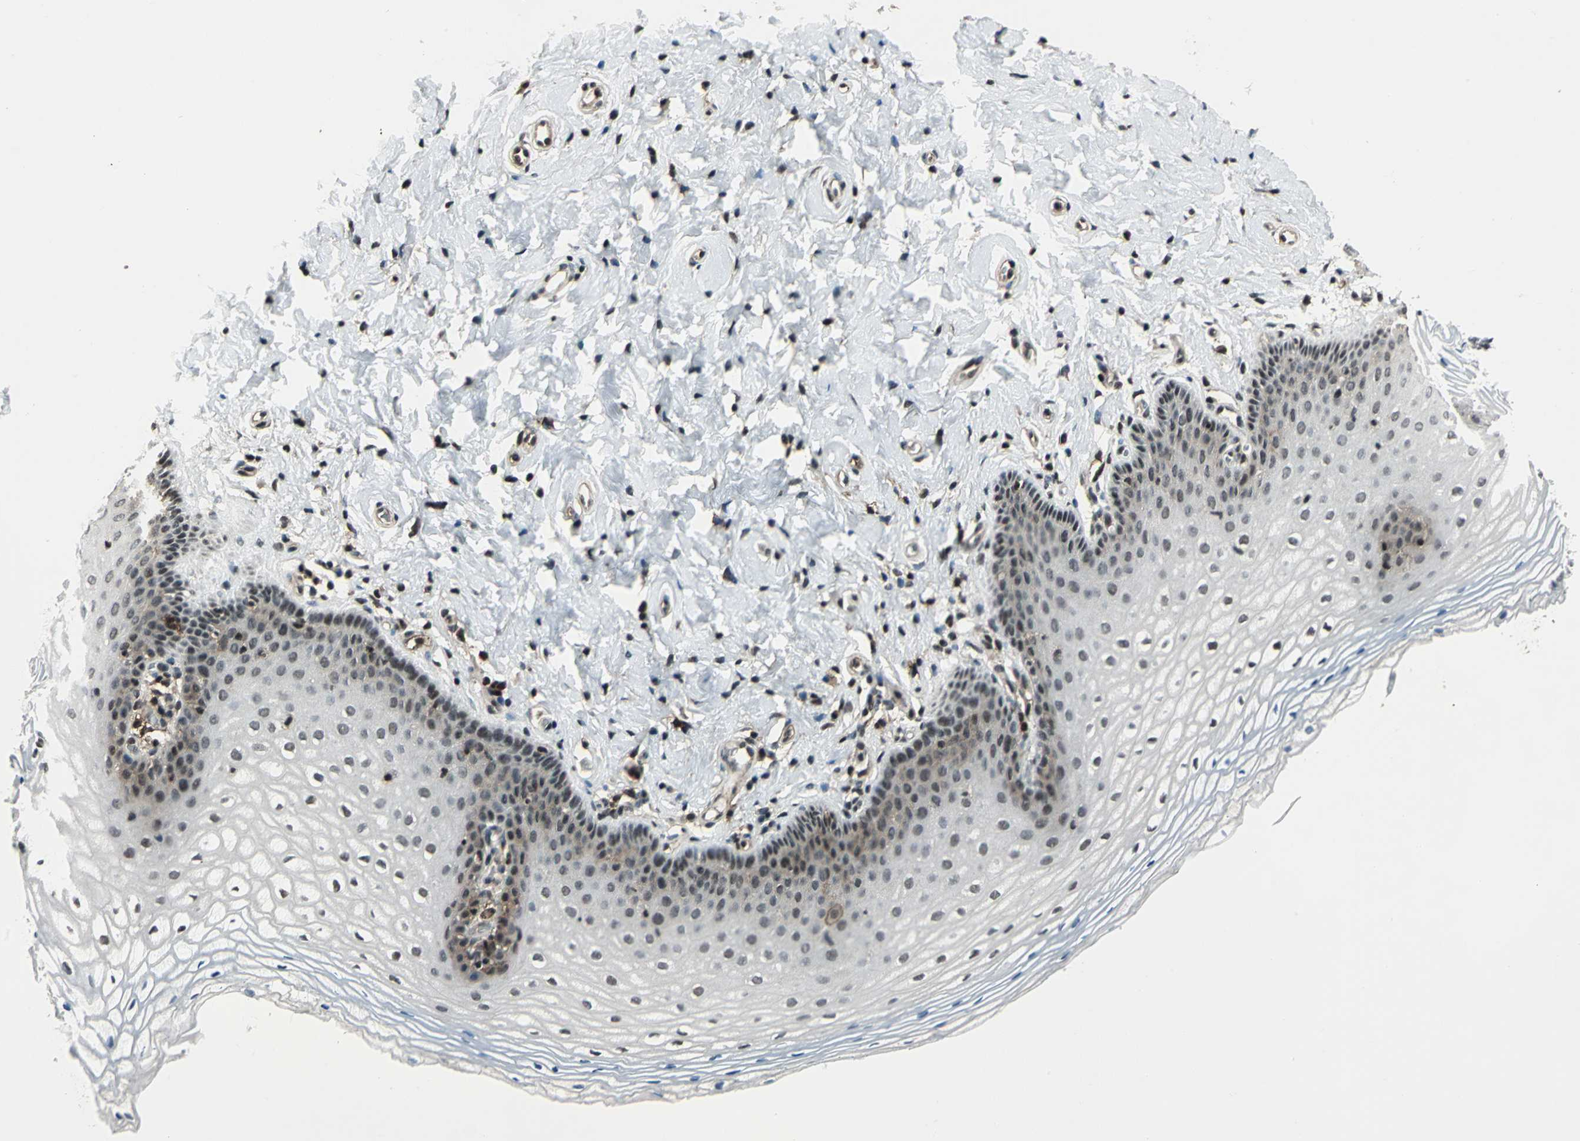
{"staining": {"intensity": "weak", "quantity": "25%-75%", "location": "cytoplasmic/membranous"}, "tissue": "vagina", "cell_type": "Squamous epithelial cells", "image_type": "normal", "snomed": [{"axis": "morphology", "description": "Normal tissue, NOS"}, {"axis": "topography", "description": "Vagina"}], "caption": "Immunohistochemistry histopathology image of normal vagina: human vagina stained using immunohistochemistry displays low levels of weak protein expression localized specifically in the cytoplasmic/membranous of squamous epithelial cells, appearing as a cytoplasmic/membranous brown color.", "gene": "NR2C2", "patient": {"sex": "female", "age": 55}}